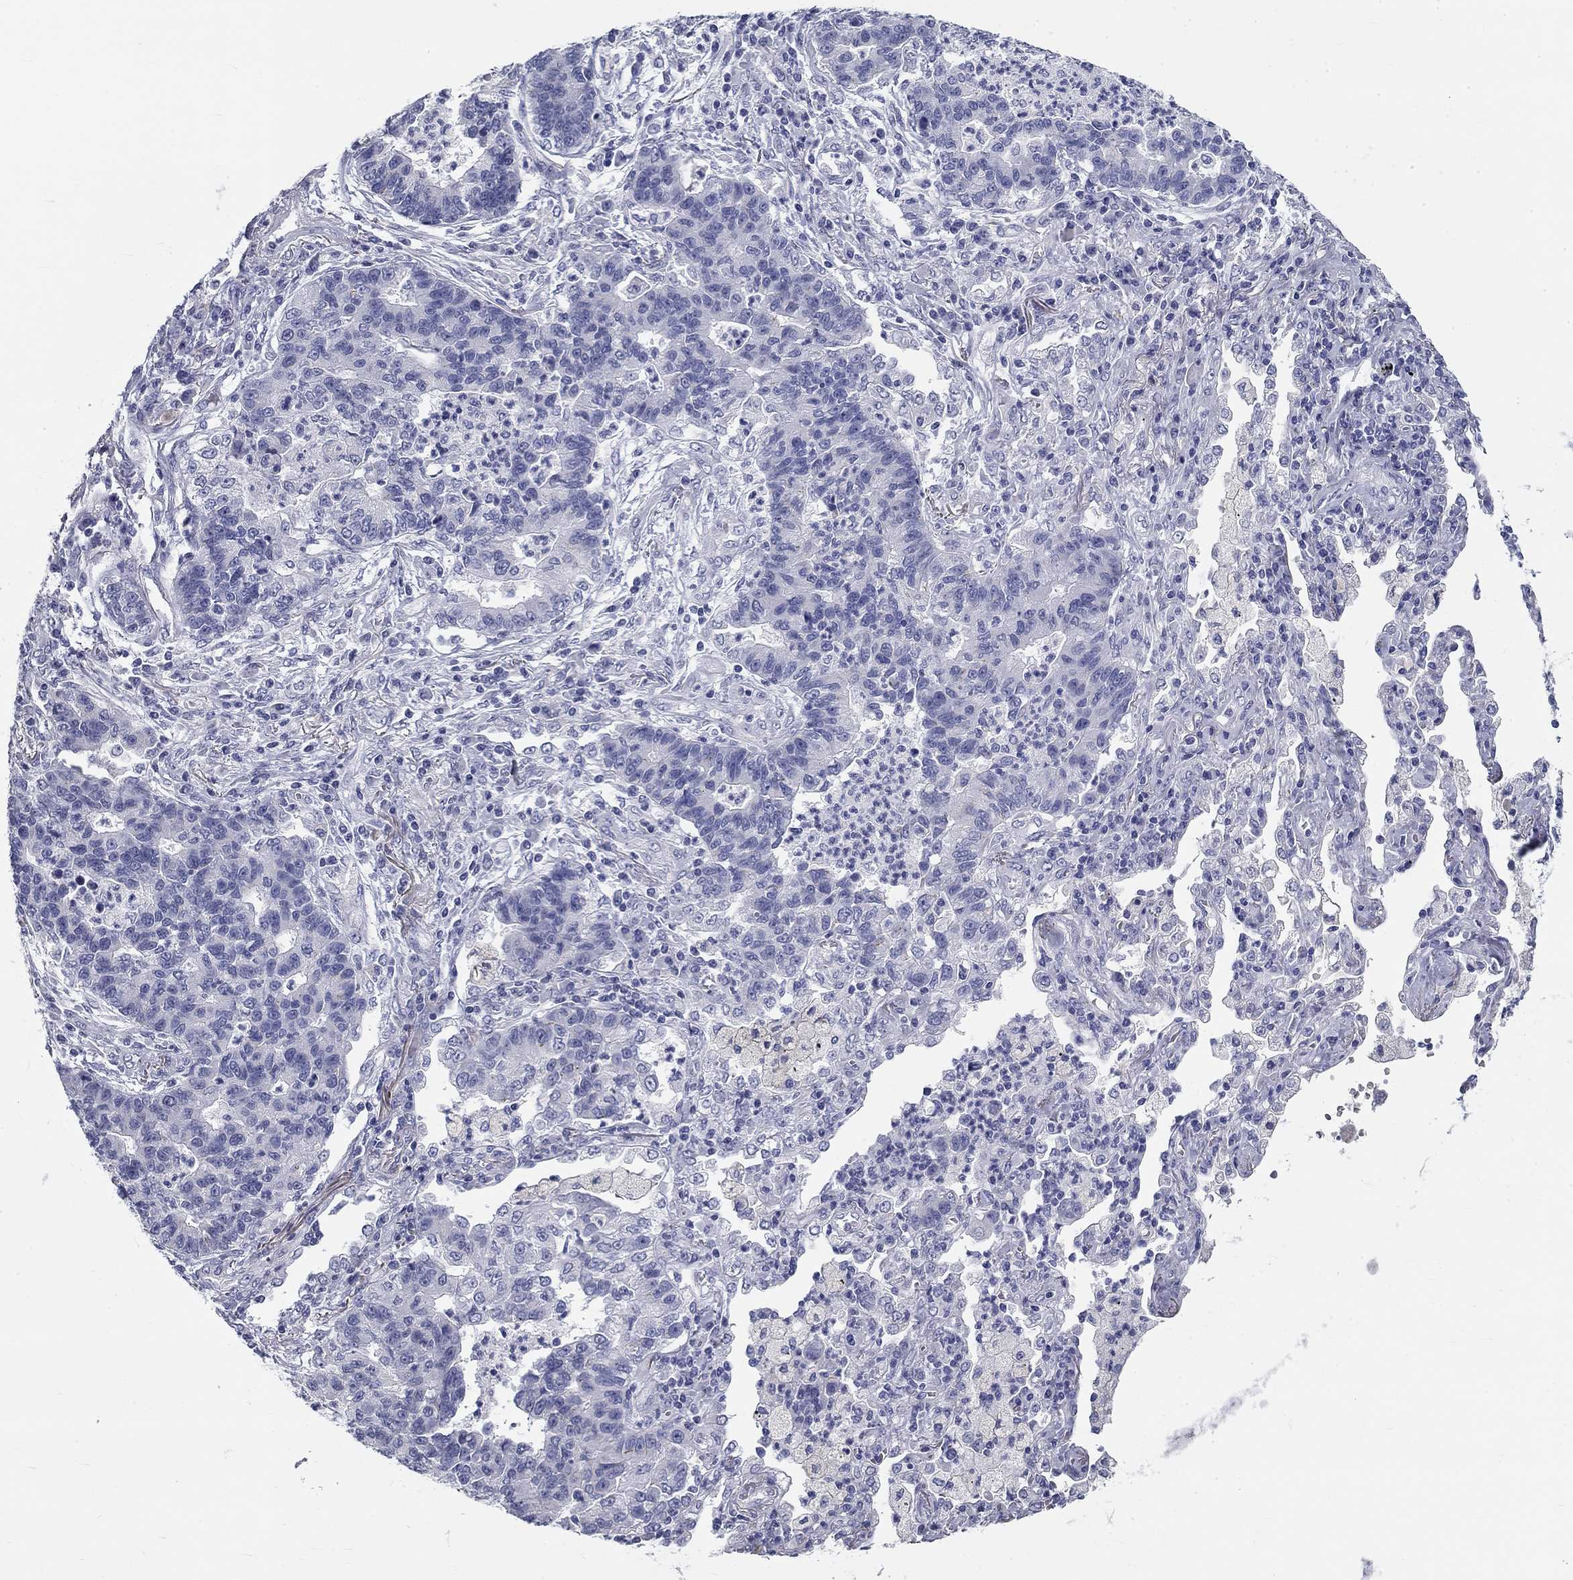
{"staining": {"intensity": "negative", "quantity": "none", "location": "none"}, "tissue": "lung cancer", "cell_type": "Tumor cells", "image_type": "cancer", "snomed": [{"axis": "morphology", "description": "Adenocarcinoma, NOS"}, {"axis": "topography", "description": "Lung"}], "caption": "This photomicrograph is of adenocarcinoma (lung) stained with immunohistochemistry (IHC) to label a protein in brown with the nuclei are counter-stained blue. There is no positivity in tumor cells.", "gene": "GALNTL5", "patient": {"sex": "female", "age": 57}}